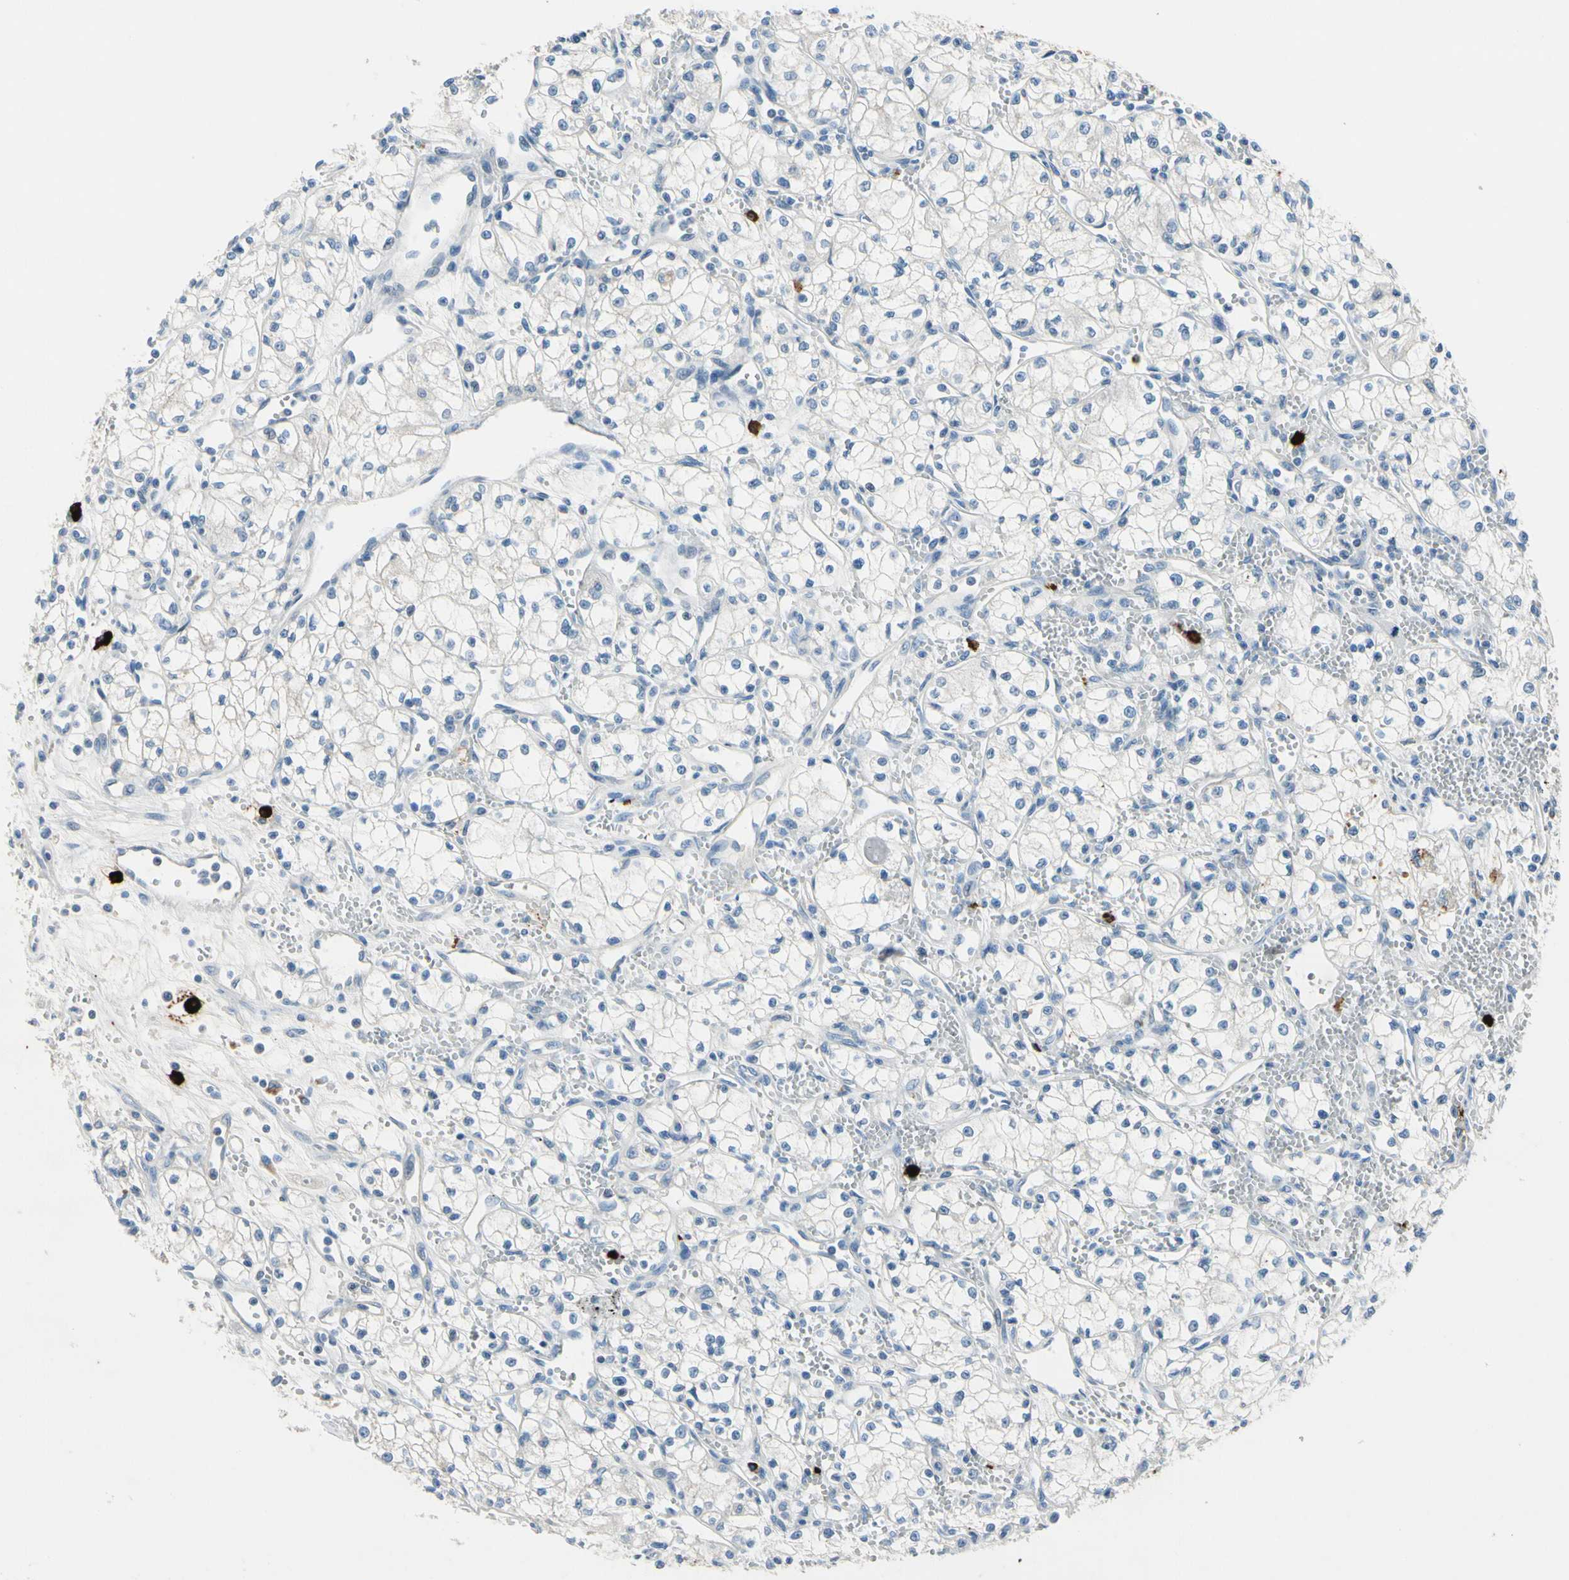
{"staining": {"intensity": "negative", "quantity": "none", "location": "none"}, "tissue": "renal cancer", "cell_type": "Tumor cells", "image_type": "cancer", "snomed": [{"axis": "morphology", "description": "Normal tissue, NOS"}, {"axis": "morphology", "description": "Adenocarcinoma, NOS"}, {"axis": "topography", "description": "Kidney"}], "caption": "Renal cancer was stained to show a protein in brown. There is no significant staining in tumor cells.", "gene": "CPA3", "patient": {"sex": "male", "age": 59}}